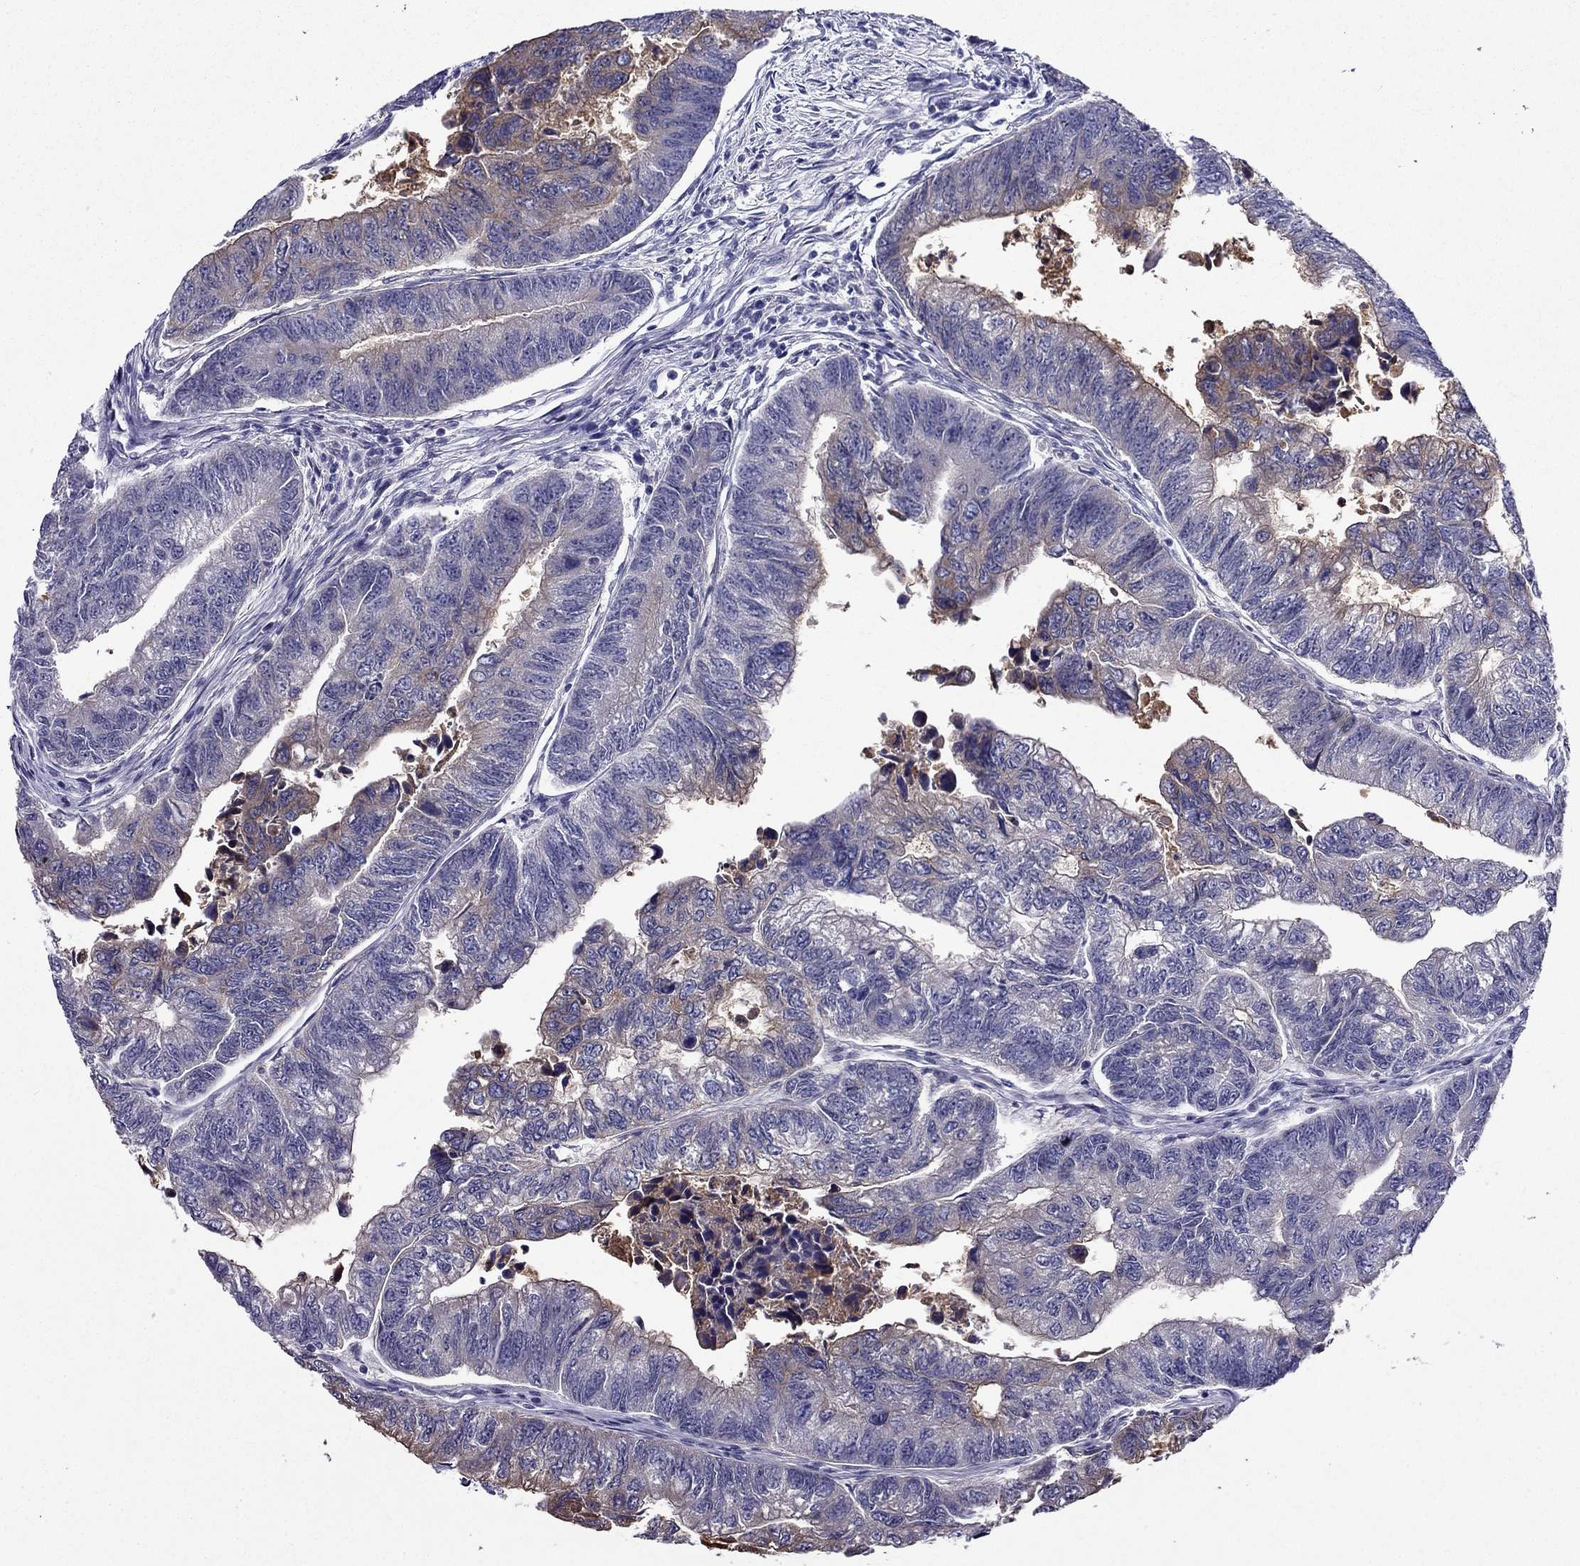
{"staining": {"intensity": "moderate", "quantity": "<25%", "location": "cytoplasmic/membranous"}, "tissue": "colorectal cancer", "cell_type": "Tumor cells", "image_type": "cancer", "snomed": [{"axis": "morphology", "description": "Adenocarcinoma, NOS"}, {"axis": "topography", "description": "Colon"}], "caption": "Immunohistochemistry image of neoplastic tissue: colorectal cancer stained using IHC displays low levels of moderate protein expression localized specifically in the cytoplasmic/membranous of tumor cells, appearing as a cytoplasmic/membranous brown color.", "gene": "DUSP15", "patient": {"sex": "female", "age": 65}}